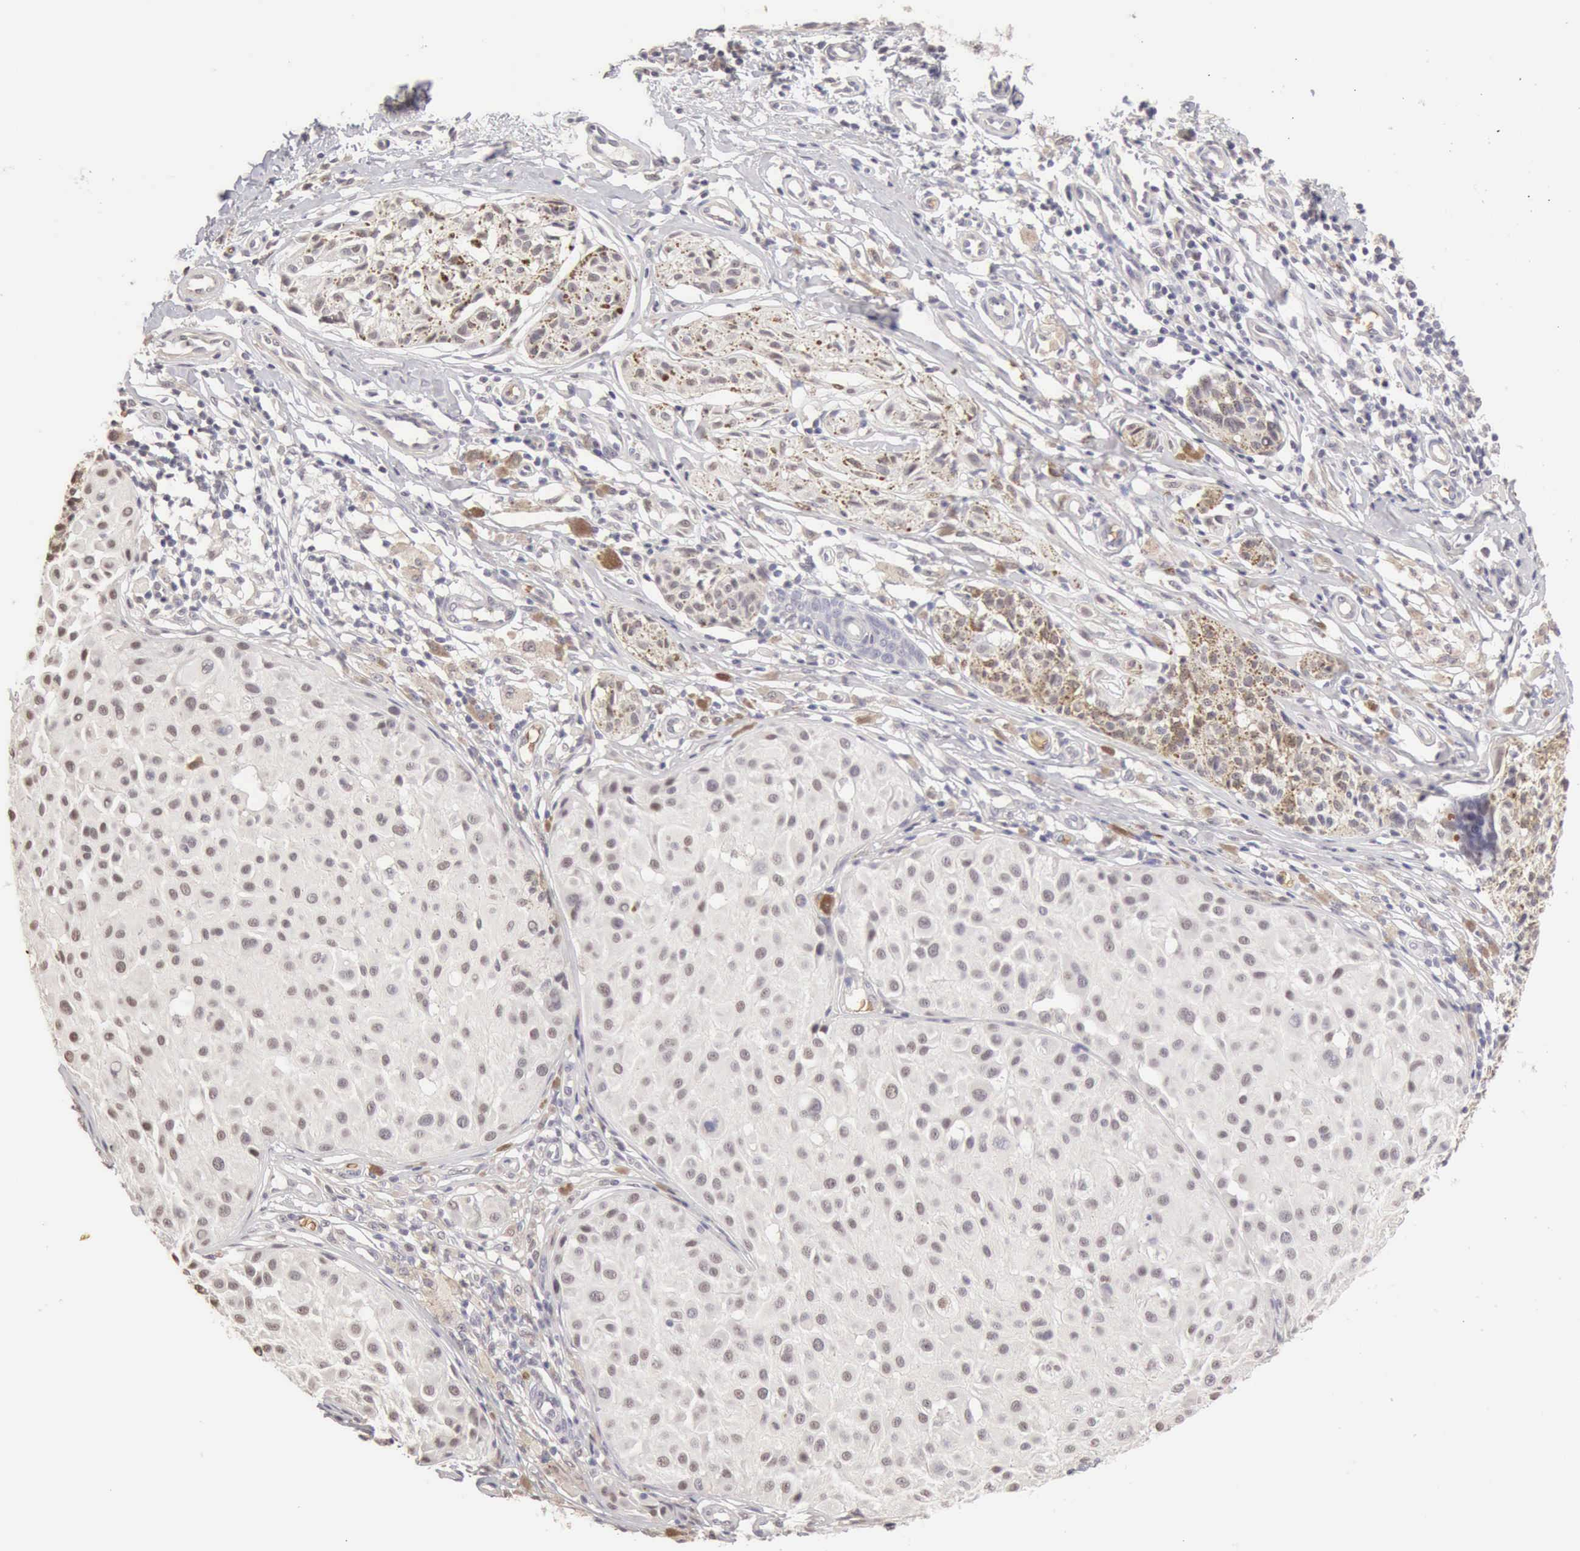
{"staining": {"intensity": "weak", "quantity": "25%-75%", "location": "nuclear"}, "tissue": "melanoma", "cell_type": "Tumor cells", "image_type": "cancer", "snomed": [{"axis": "morphology", "description": "Malignant melanoma, NOS"}, {"axis": "topography", "description": "Skin"}], "caption": "Weak nuclear protein staining is present in approximately 25%-75% of tumor cells in malignant melanoma.", "gene": "CFI", "patient": {"sex": "male", "age": 36}}